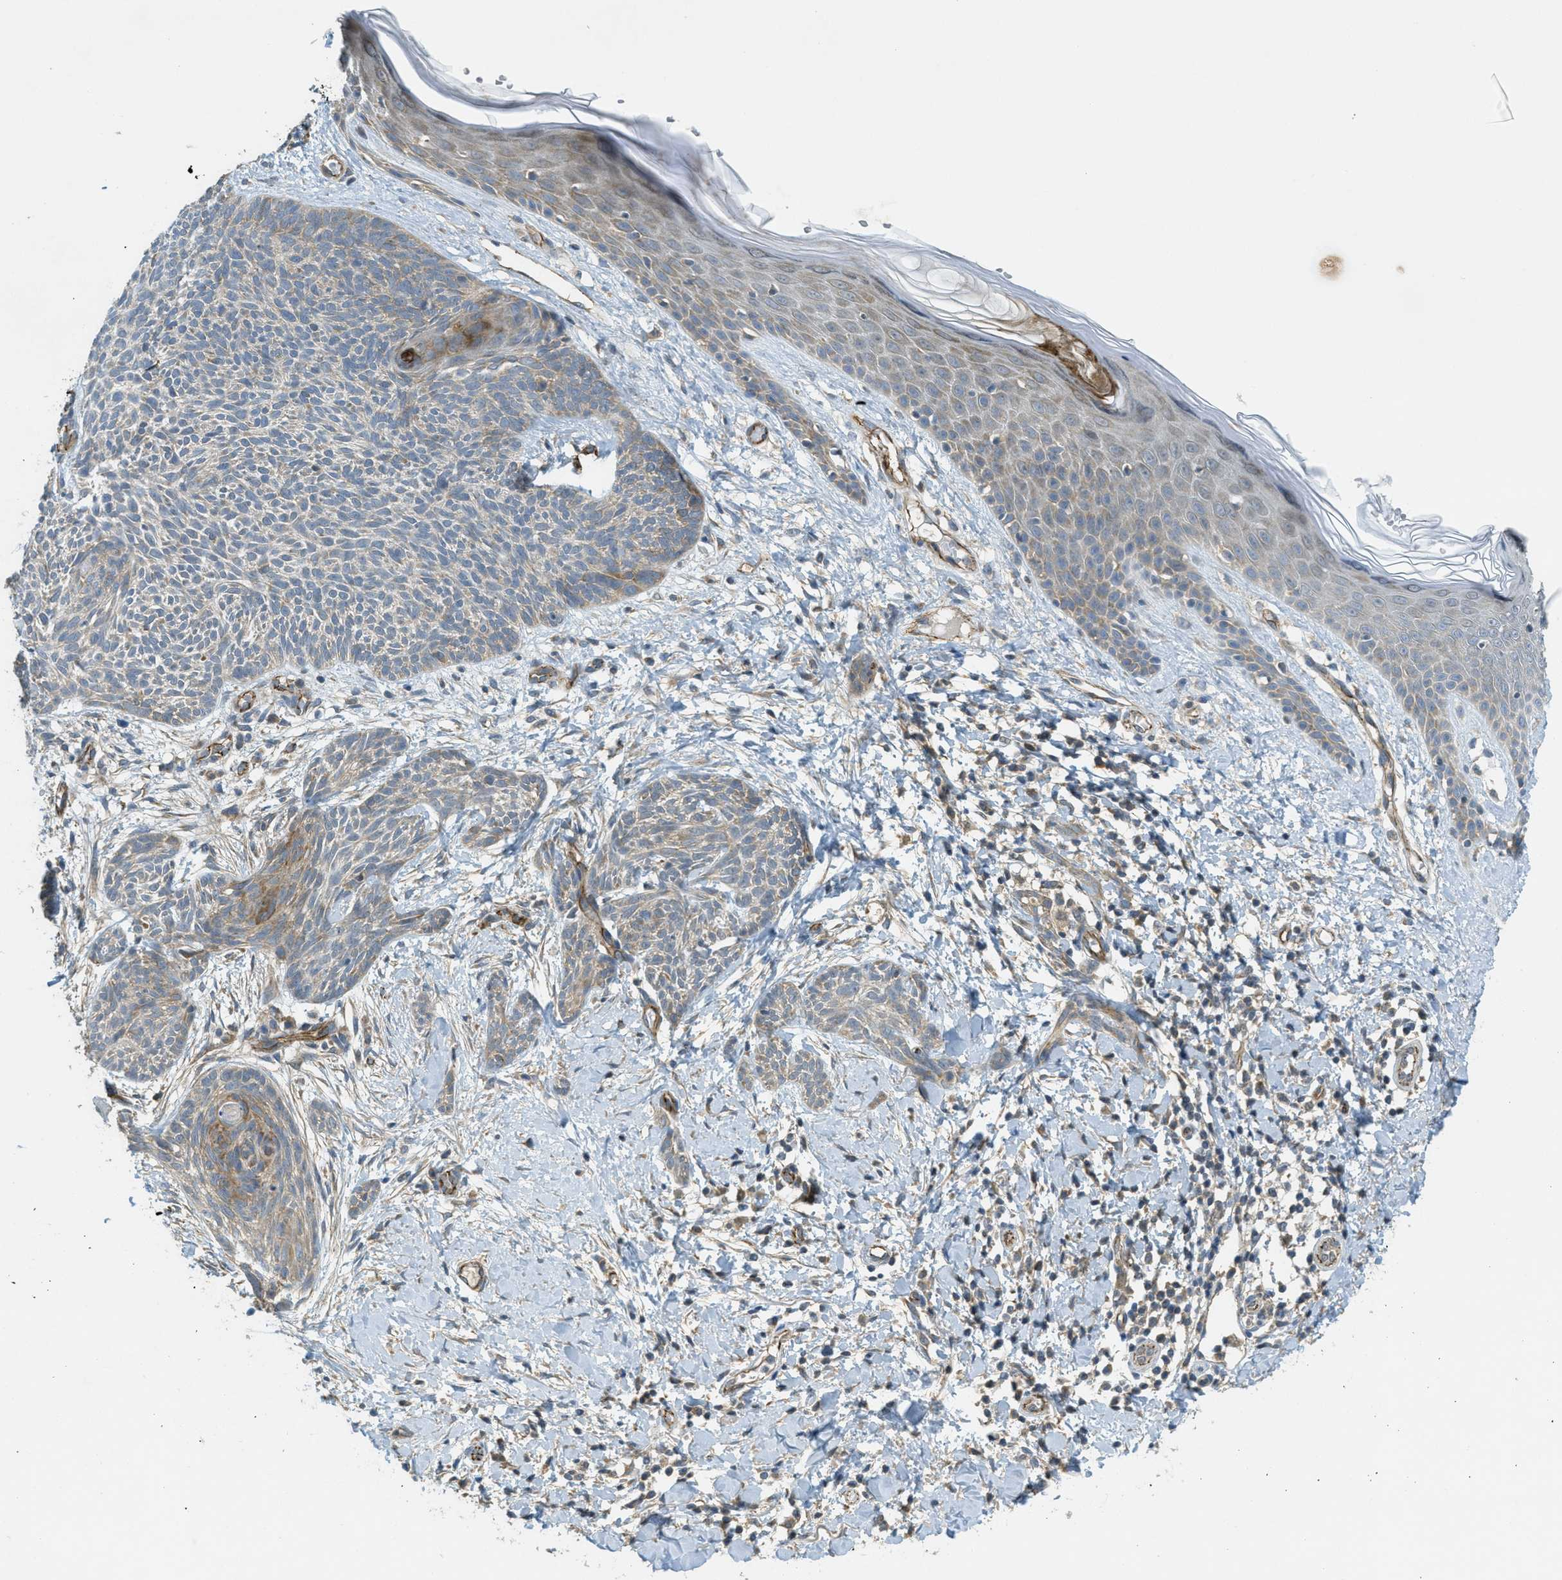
{"staining": {"intensity": "weak", "quantity": "<25%", "location": "cytoplasmic/membranous"}, "tissue": "skin cancer", "cell_type": "Tumor cells", "image_type": "cancer", "snomed": [{"axis": "morphology", "description": "Basal cell carcinoma"}, {"axis": "topography", "description": "Skin"}], "caption": "This is an immunohistochemistry histopathology image of skin cancer. There is no expression in tumor cells.", "gene": "JCAD", "patient": {"sex": "female", "age": 59}}